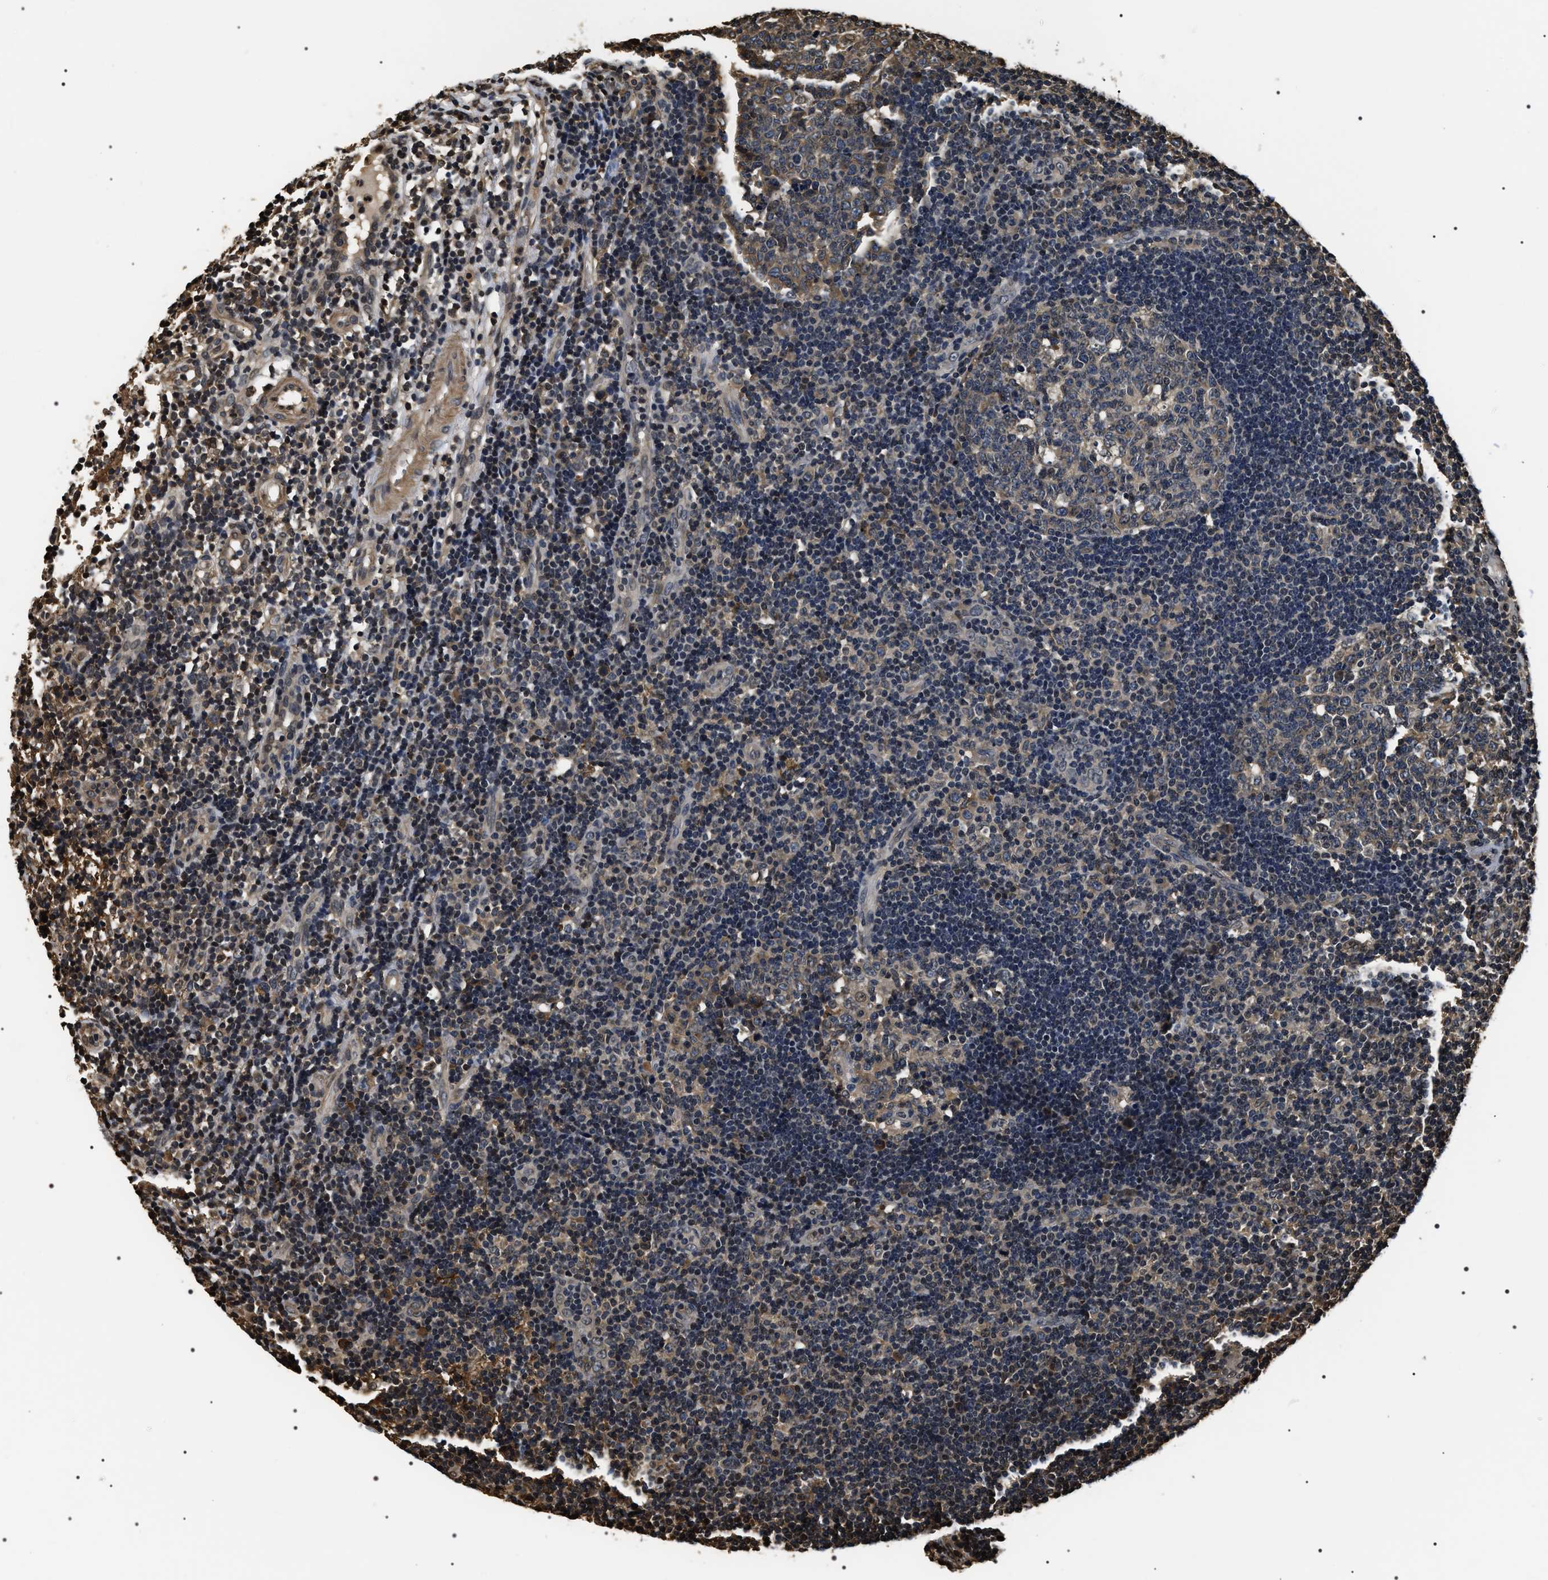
{"staining": {"intensity": "weak", "quantity": ">75%", "location": "cytoplasmic/membranous"}, "tissue": "tonsil", "cell_type": "Germinal center cells", "image_type": "normal", "snomed": [{"axis": "morphology", "description": "Normal tissue, NOS"}, {"axis": "topography", "description": "Tonsil"}], "caption": "A brown stain shows weak cytoplasmic/membranous expression of a protein in germinal center cells of normal human tonsil.", "gene": "ARHGAP22", "patient": {"sex": "female", "age": 40}}